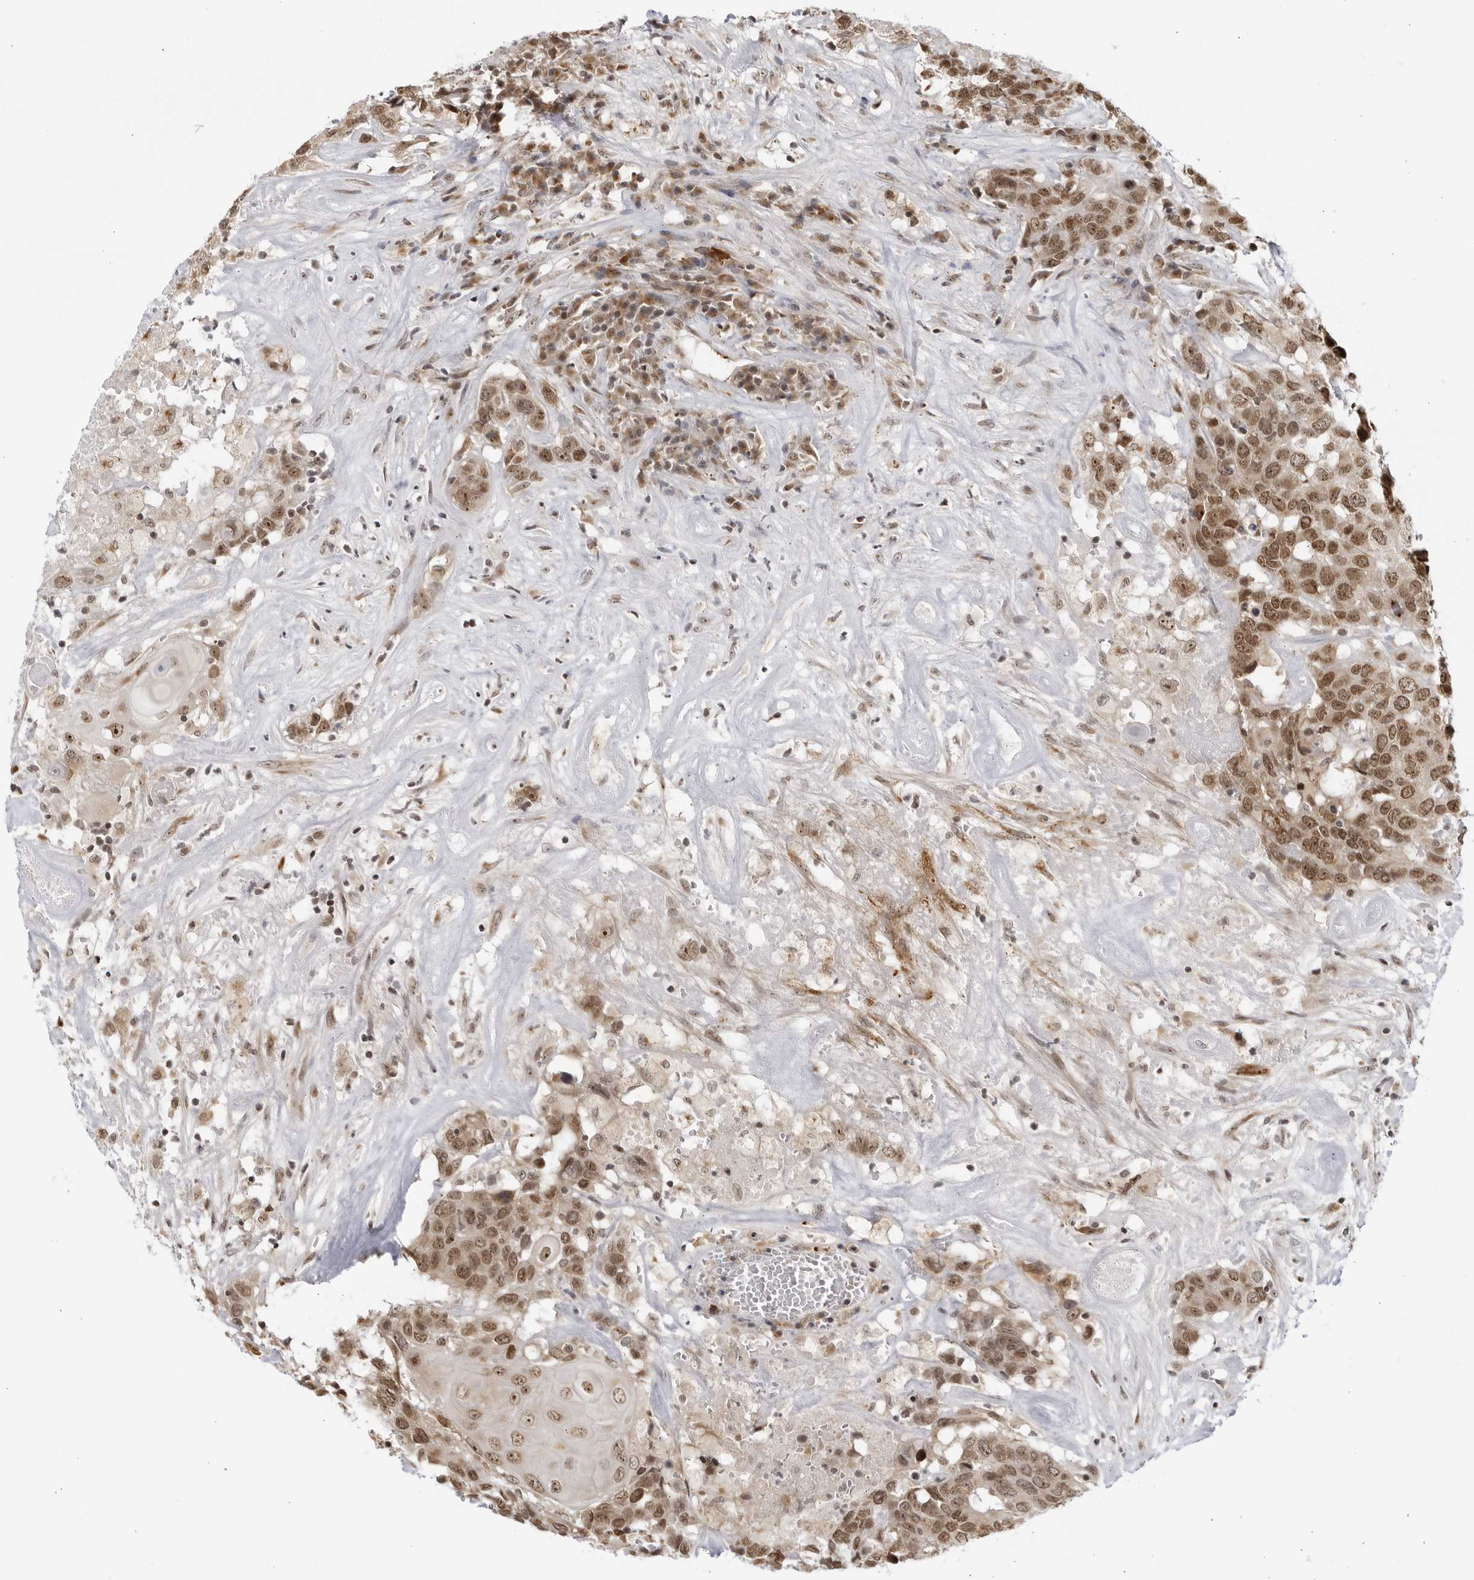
{"staining": {"intensity": "moderate", "quantity": ">75%", "location": "nuclear"}, "tissue": "head and neck cancer", "cell_type": "Tumor cells", "image_type": "cancer", "snomed": [{"axis": "morphology", "description": "Squamous cell carcinoma, NOS"}, {"axis": "topography", "description": "Head-Neck"}], "caption": "DAB immunohistochemical staining of human head and neck cancer displays moderate nuclear protein positivity in about >75% of tumor cells.", "gene": "RASGEF1C", "patient": {"sex": "male", "age": 66}}